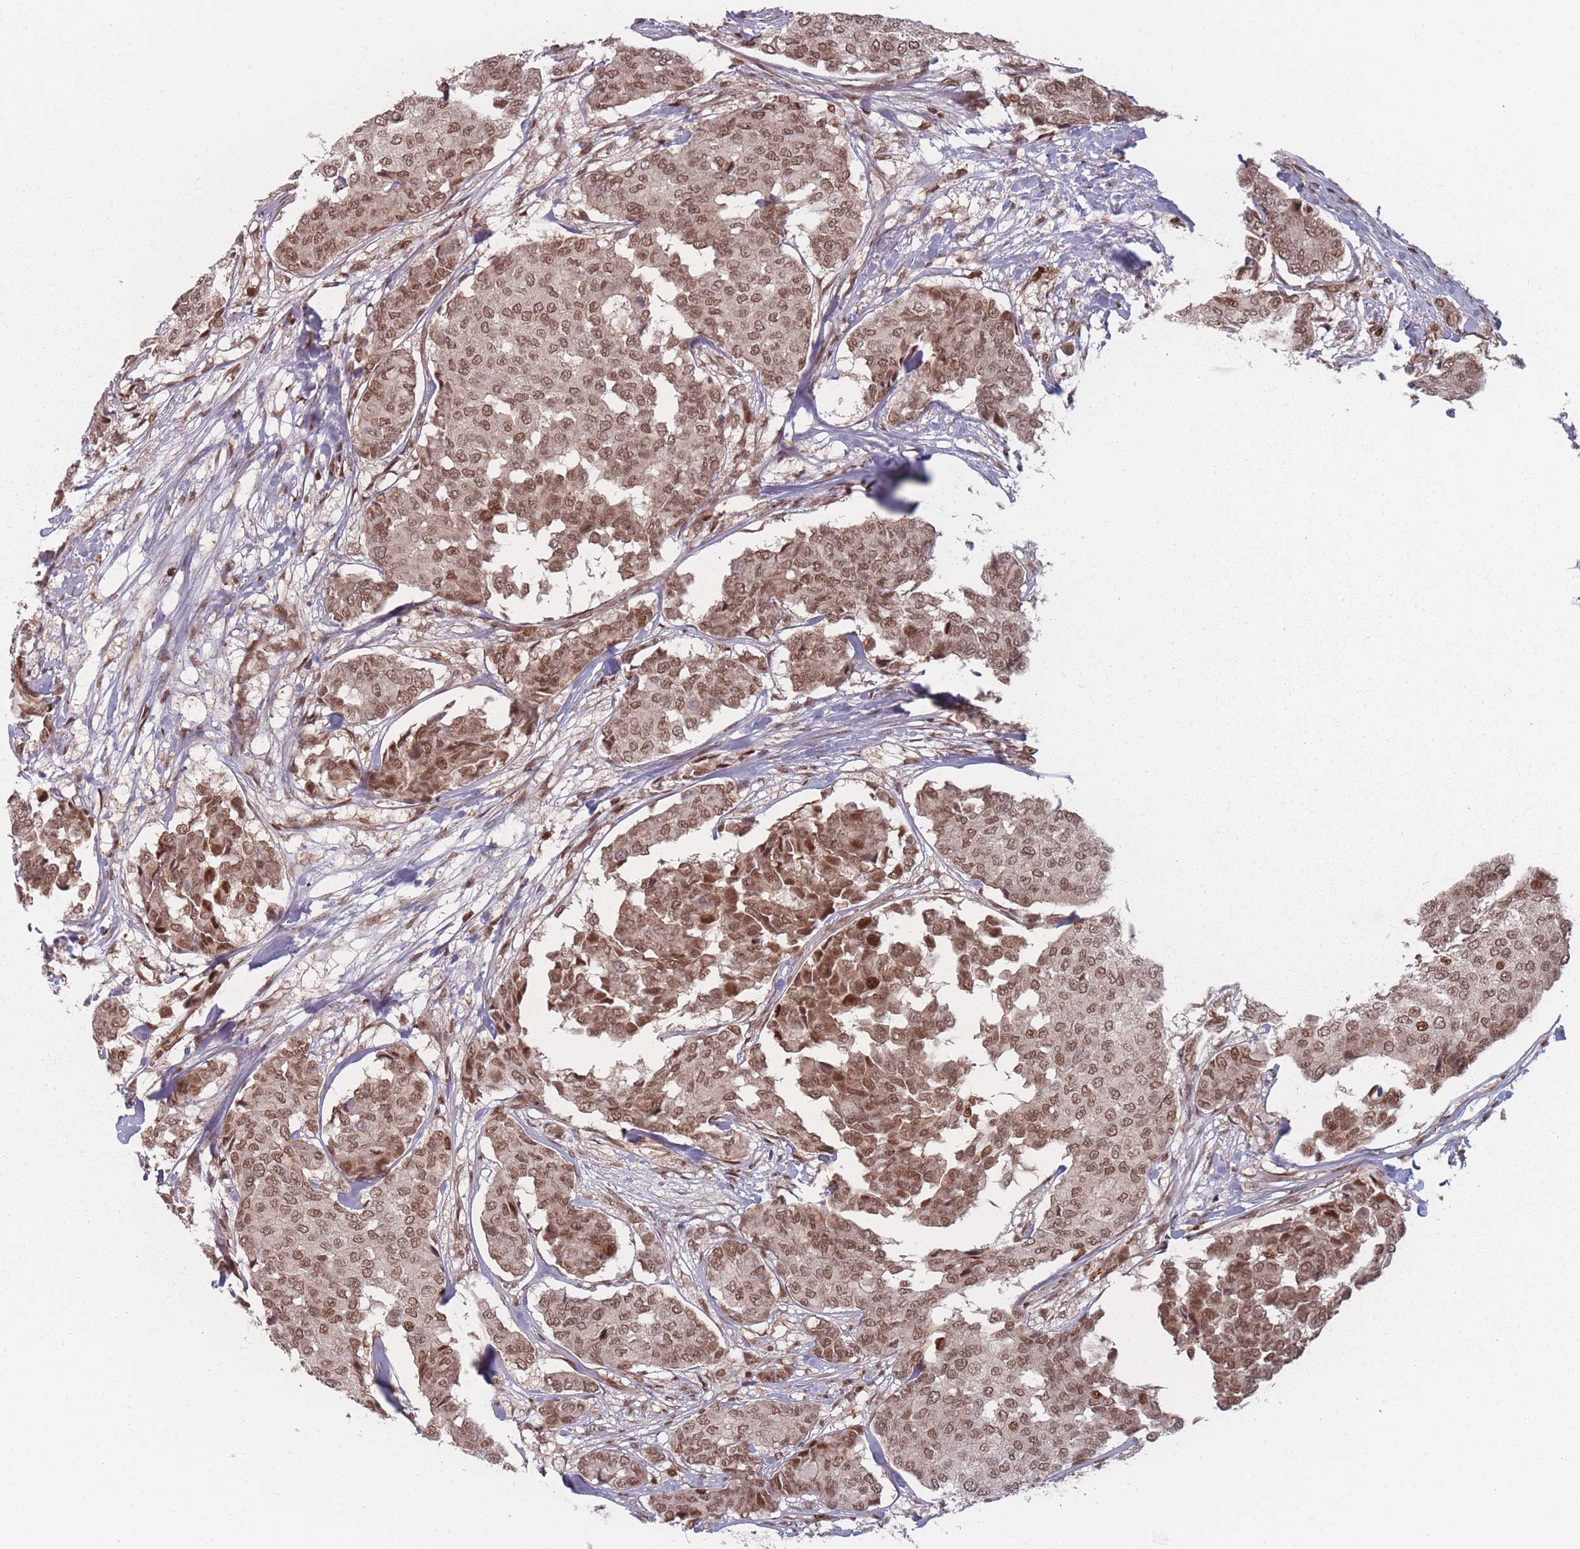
{"staining": {"intensity": "moderate", "quantity": ">75%", "location": "nuclear"}, "tissue": "breast cancer", "cell_type": "Tumor cells", "image_type": "cancer", "snomed": [{"axis": "morphology", "description": "Duct carcinoma"}, {"axis": "topography", "description": "Breast"}], "caption": "Intraductal carcinoma (breast) stained with IHC exhibits moderate nuclear staining in approximately >75% of tumor cells.", "gene": "WDR55", "patient": {"sex": "female", "age": 75}}